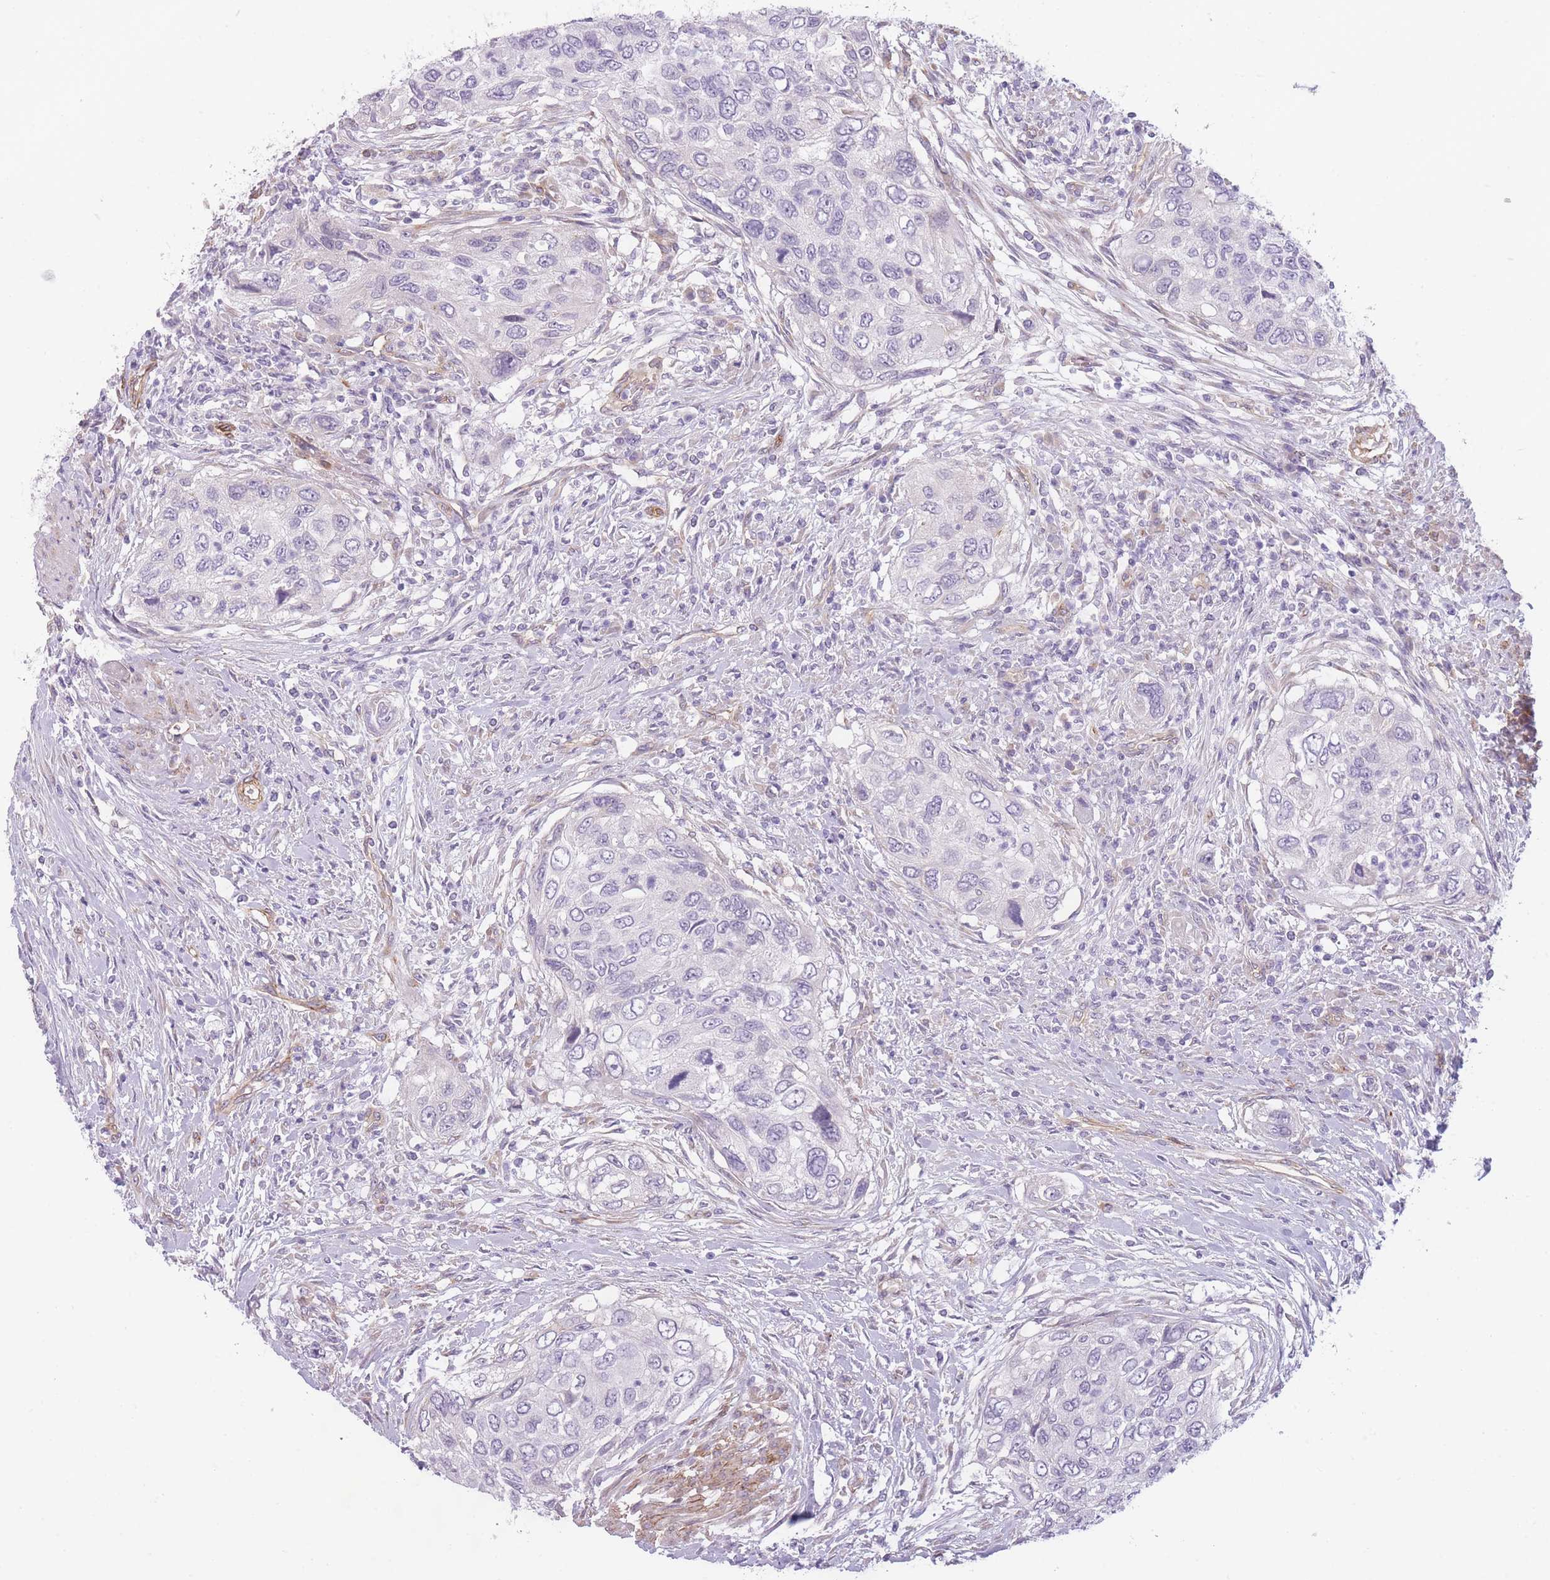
{"staining": {"intensity": "negative", "quantity": "none", "location": "none"}, "tissue": "urothelial cancer", "cell_type": "Tumor cells", "image_type": "cancer", "snomed": [{"axis": "morphology", "description": "Urothelial carcinoma, High grade"}, {"axis": "topography", "description": "Urinary bladder"}], "caption": "Urothelial cancer was stained to show a protein in brown. There is no significant expression in tumor cells. Brightfield microscopy of IHC stained with DAB (brown) and hematoxylin (blue), captured at high magnification.", "gene": "OR6B3", "patient": {"sex": "female", "age": 60}}